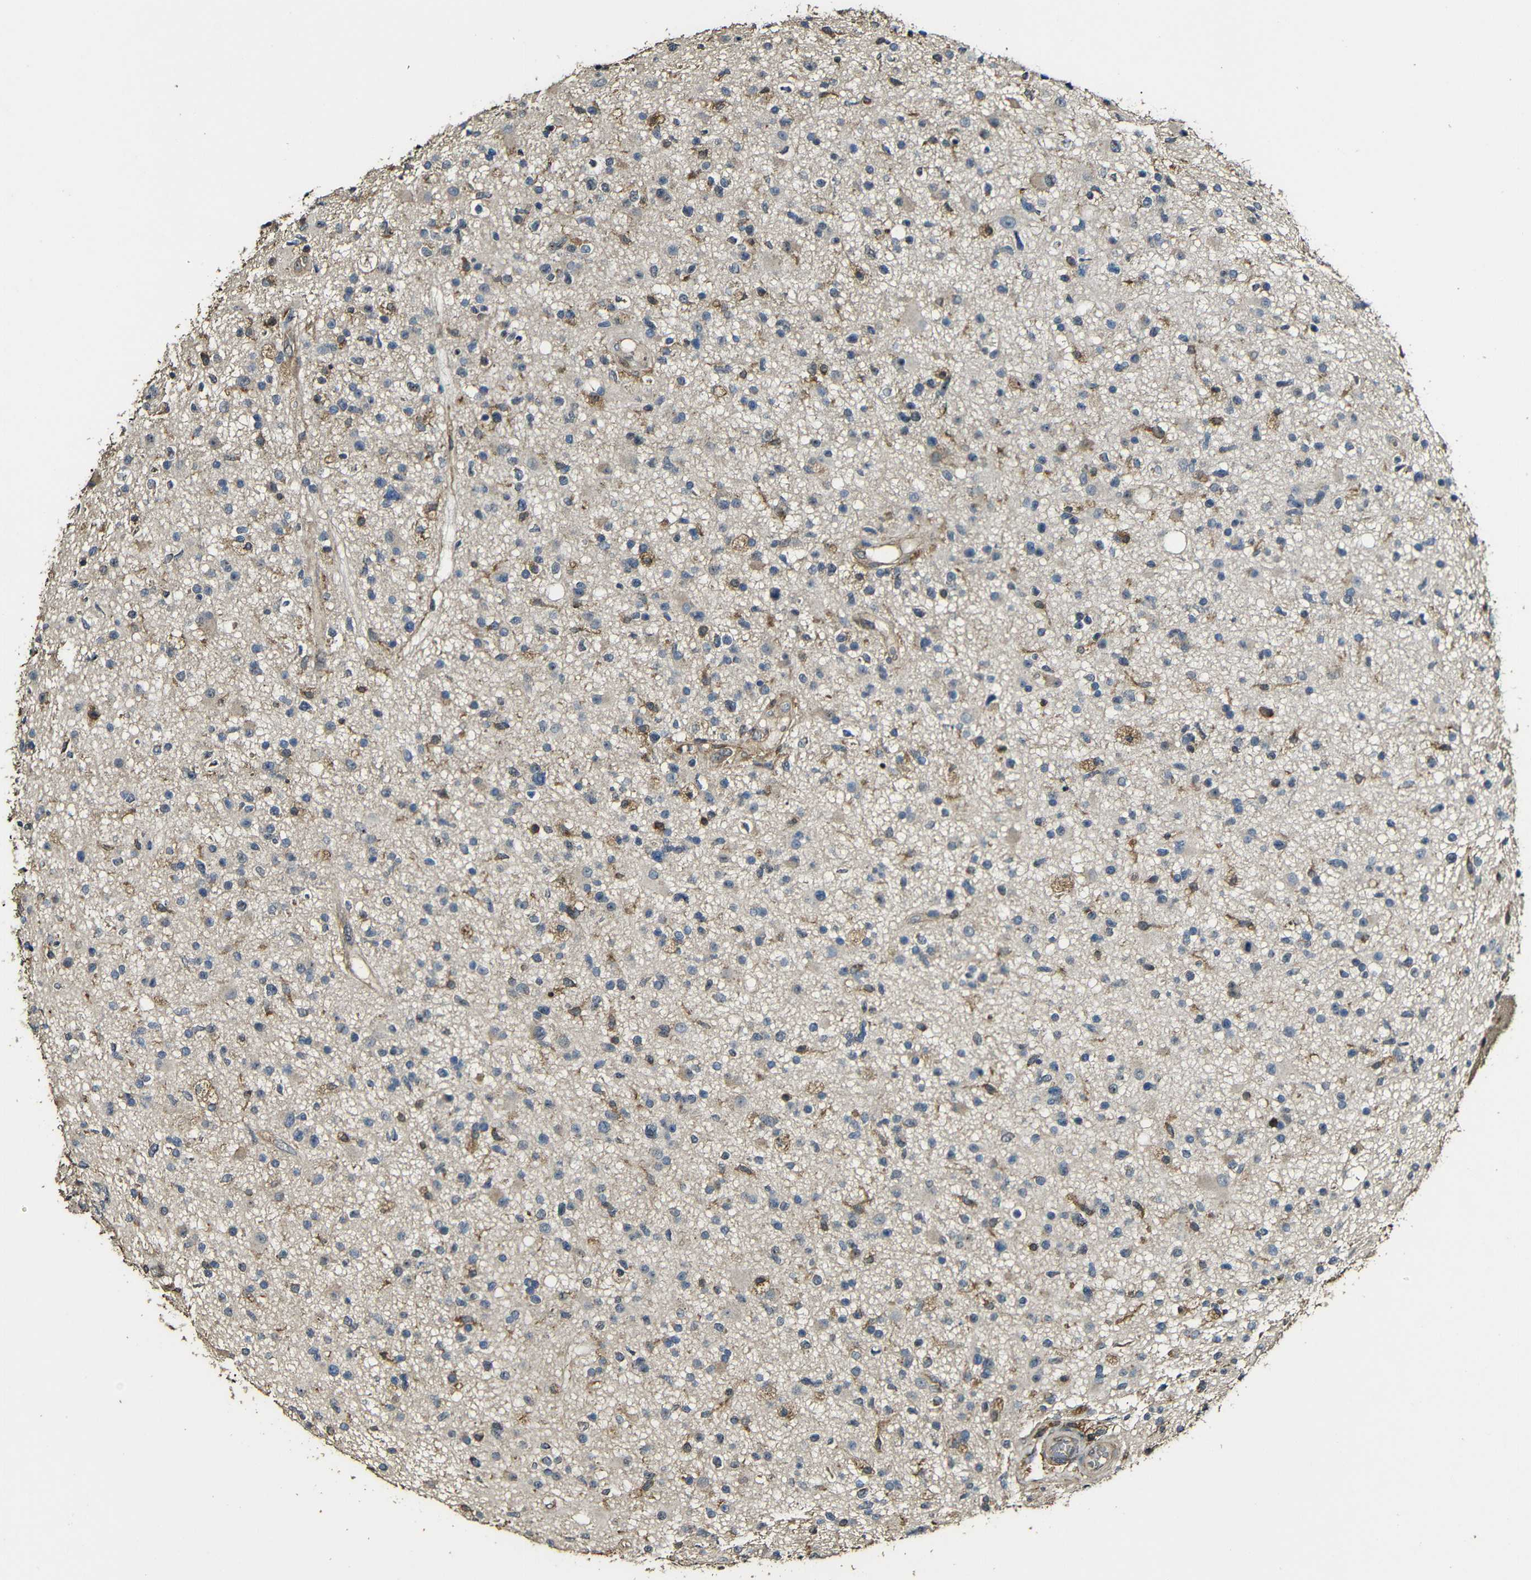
{"staining": {"intensity": "negative", "quantity": "none", "location": "none"}, "tissue": "glioma", "cell_type": "Tumor cells", "image_type": "cancer", "snomed": [{"axis": "morphology", "description": "Glioma, malignant, High grade"}, {"axis": "topography", "description": "Brain"}], "caption": "Tumor cells are negative for brown protein staining in malignant glioma (high-grade).", "gene": "CASP8", "patient": {"sex": "male", "age": 33}}